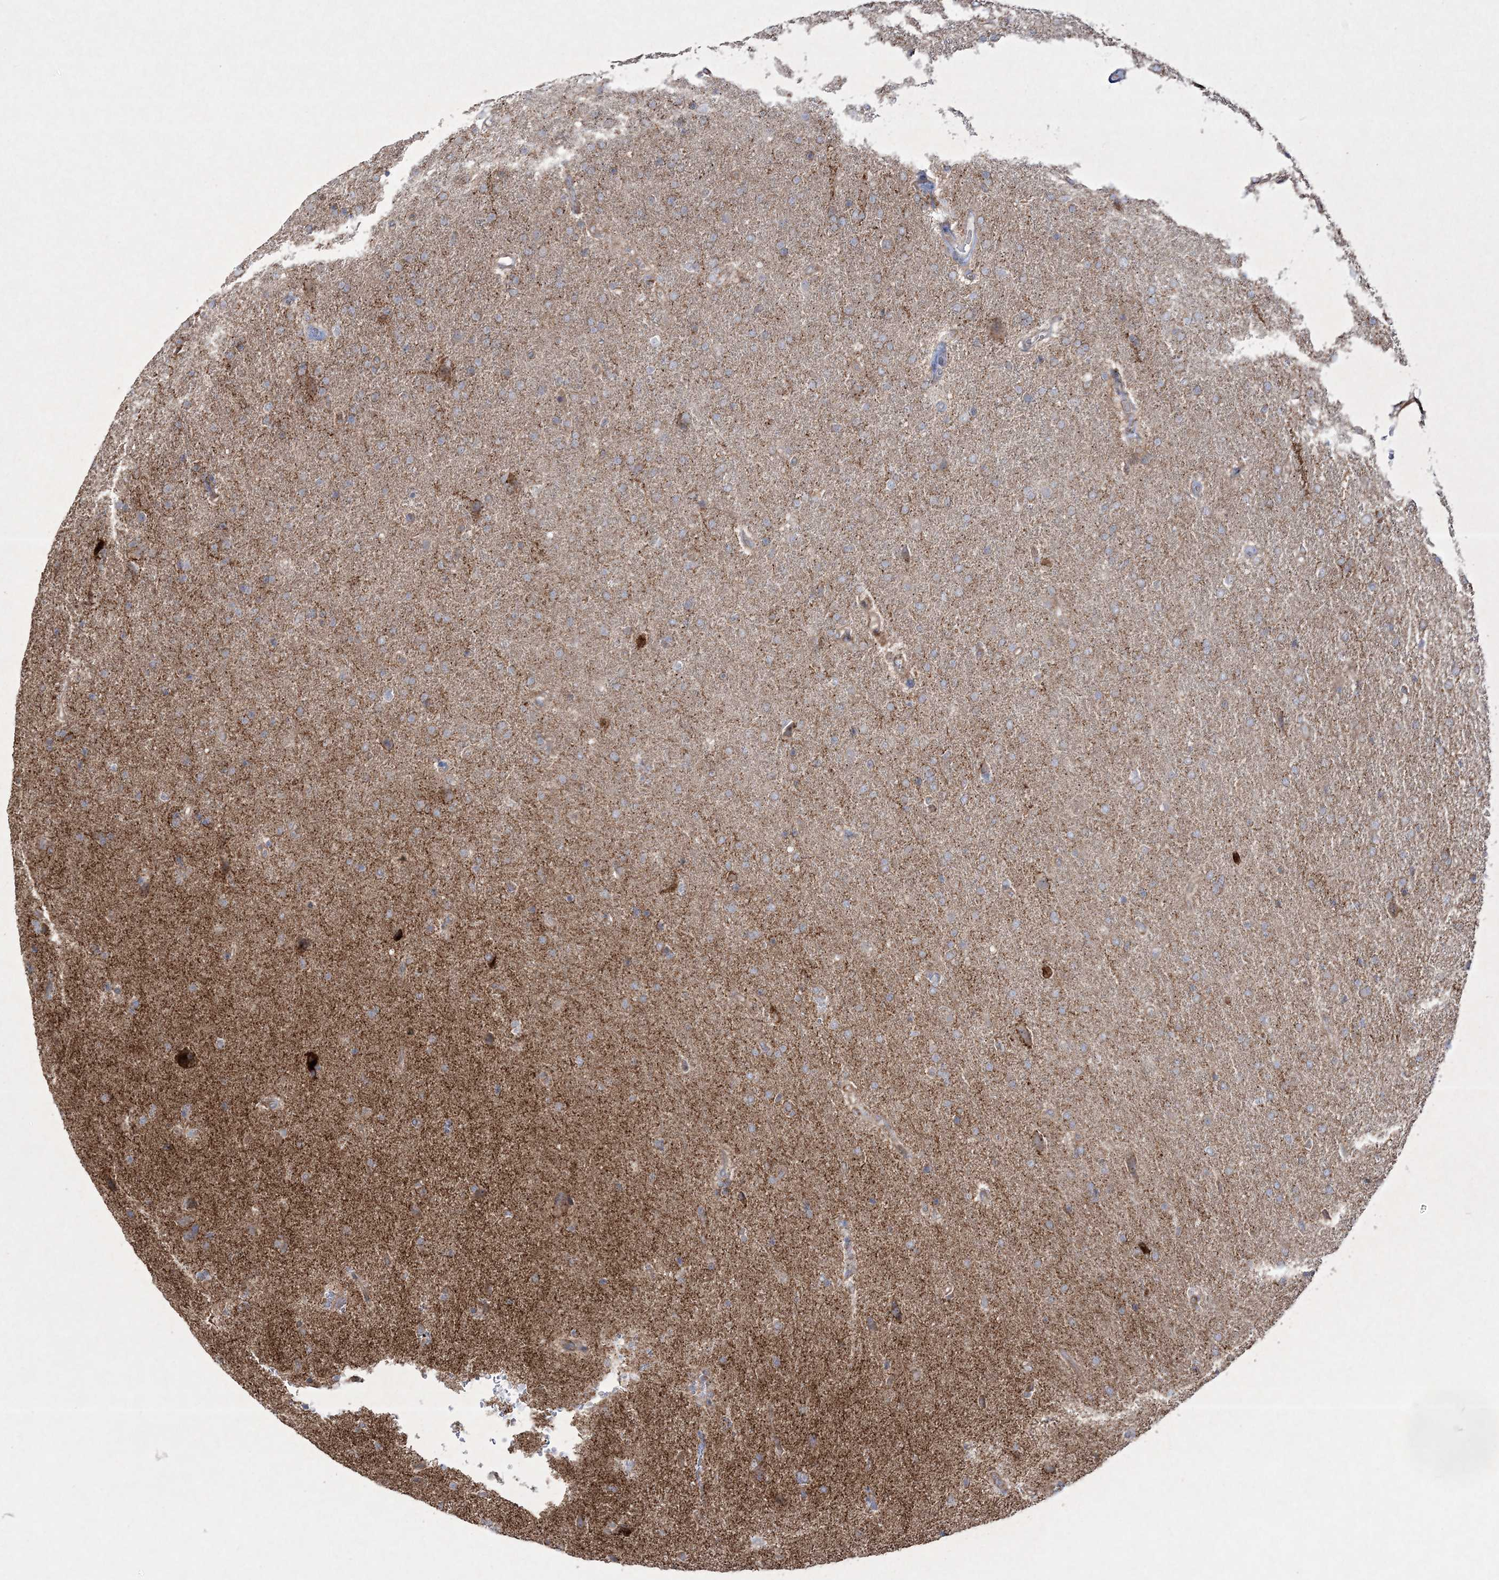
{"staining": {"intensity": "moderate", "quantity": "<25%", "location": "cytoplasmic/membranous"}, "tissue": "glioma", "cell_type": "Tumor cells", "image_type": "cancer", "snomed": [{"axis": "morphology", "description": "Glioma, malignant, High grade"}, {"axis": "topography", "description": "Brain"}], "caption": "Protein staining of malignant high-grade glioma tissue reveals moderate cytoplasmic/membranous positivity in approximately <25% of tumor cells.", "gene": "RICTOR", "patient": {"sex": "male", "age": 72}}